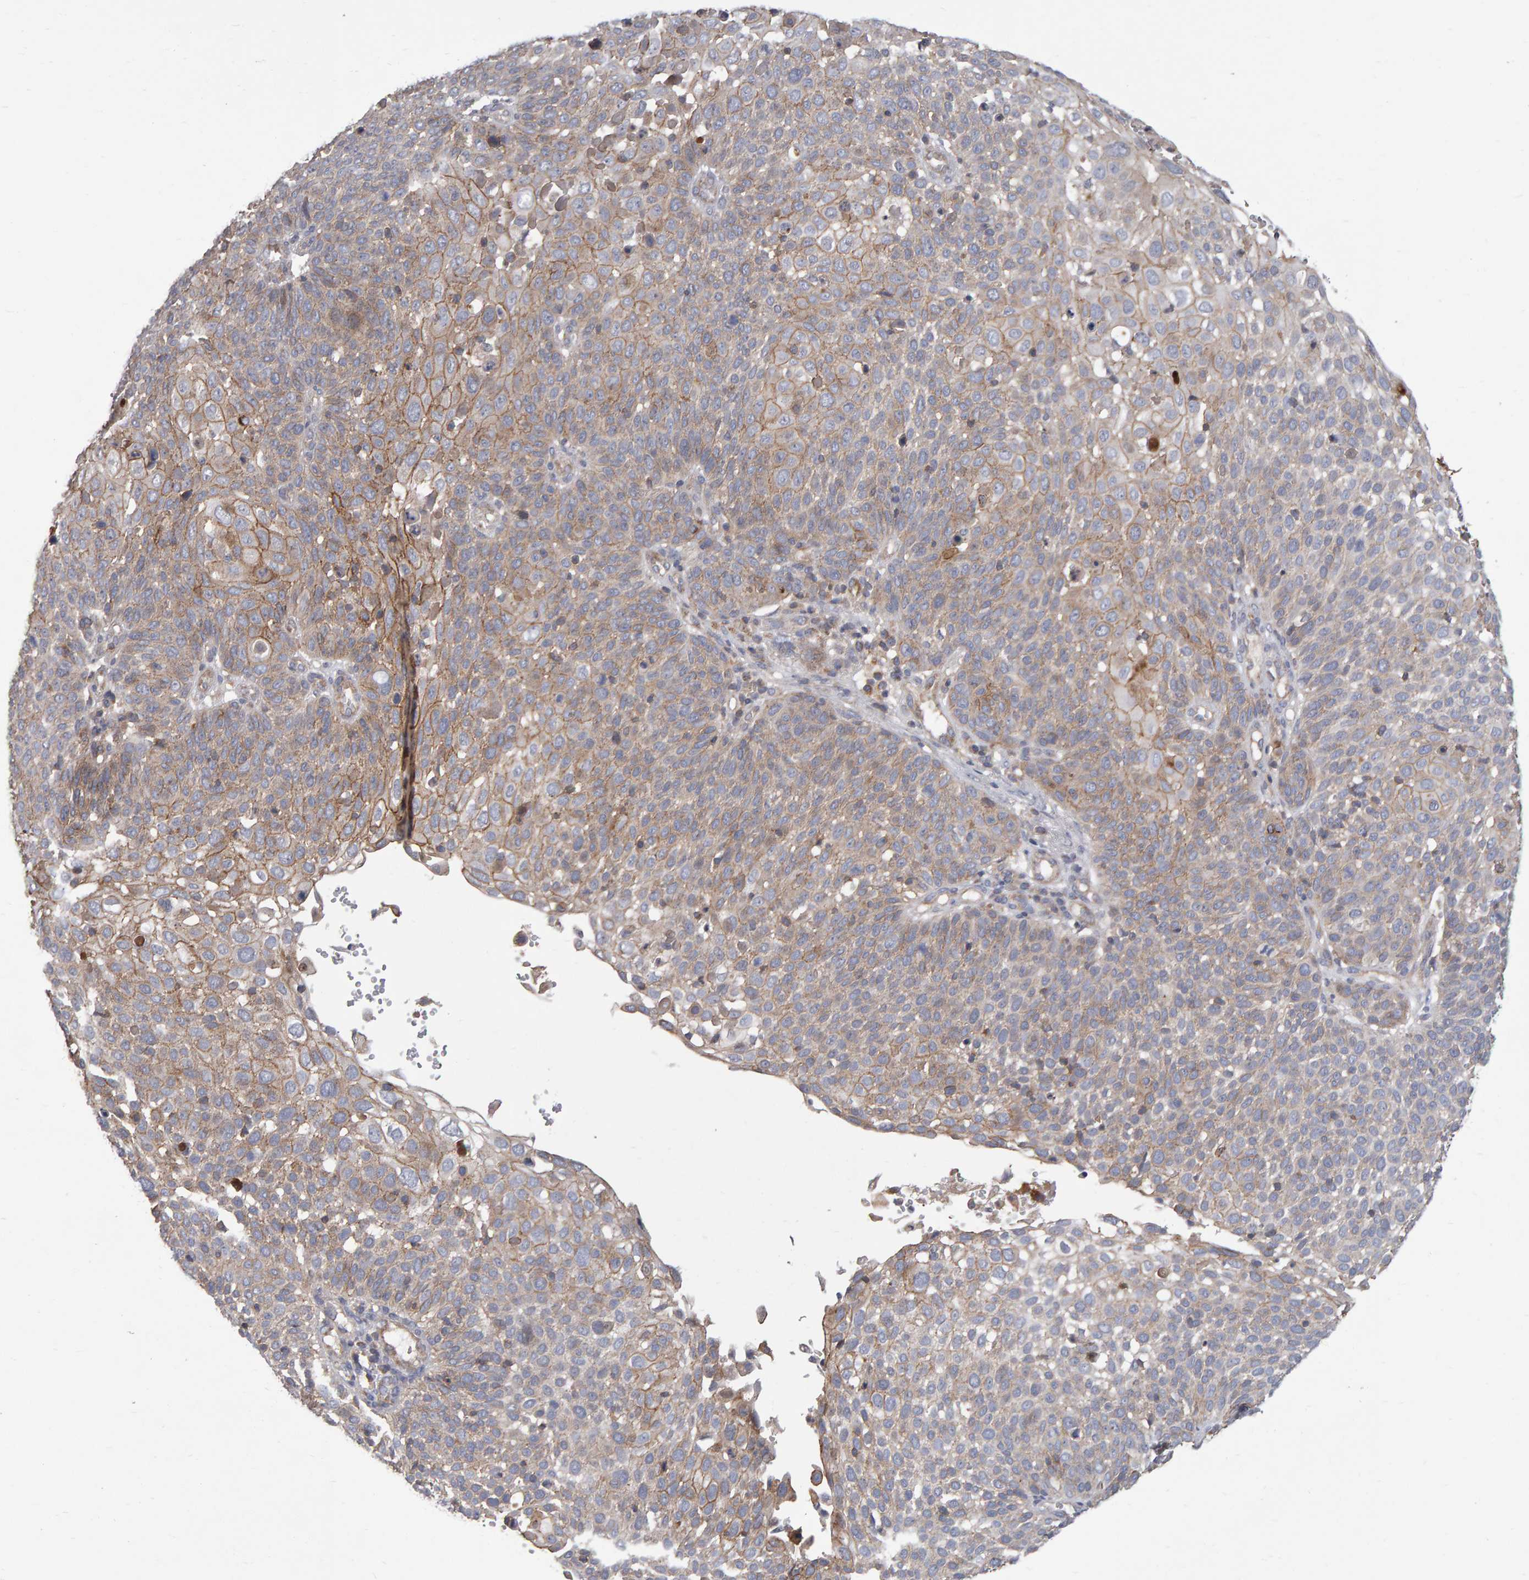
{"staining": {"intensity": "moderate", "quantity": "<25%", "location": "cytoplasmic/membranous"}, "tissue": "cervical cancer", "cell_type": "Tumor cells", "image_type": "cancer", "snomed": [{"axis": "morphology", "description": "Squamous cell carcinoma, NOS"}, {"axis": "topography", "description": "Cervix"}], "caption": "This image reveals squamous cell carcinoma (cervical) stained with IHC to label a protein in brown. The cytoplasmic/membranous of tumor cells show moderate positivity for the protein. Nuclei are counter-stained blue.", "gene": "PGS1", "patient": {"sex": "female", "age": 74}}